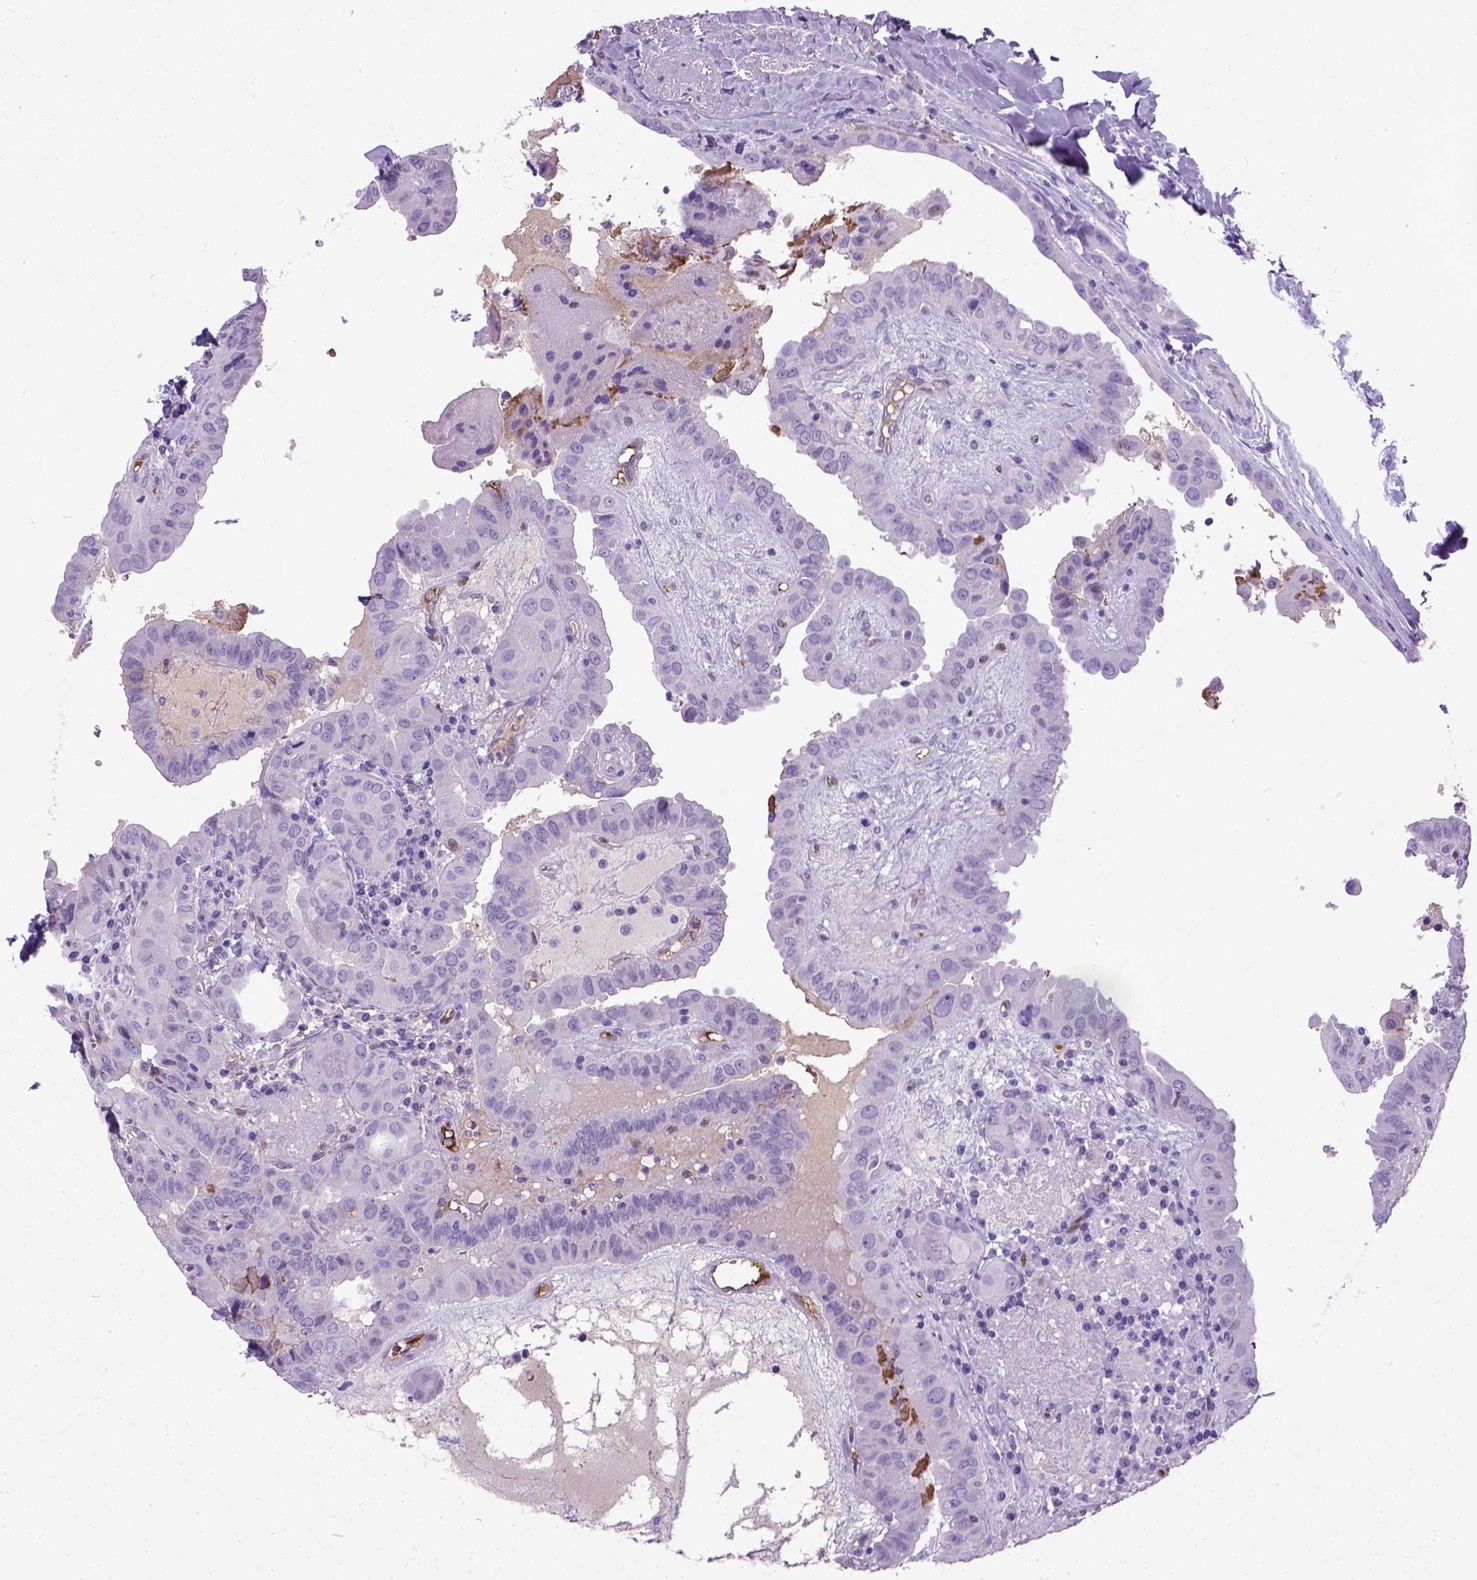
{"staining": {"intensity": "negative", "quantity": "none", "location": "none"}, "tissue": "thyroid cancer", "cell_type": "Tumor cells", "image_type": "cancer", "snomed": [{"axis": "morphology", "description": "Papillary adenocarcinoma, NOS"}, {"axis": "topography", "description": "Thyroid gland"}], "caption": "Immunohistochemistry (IHC) micrograph of neoplastic tissue: human papillary adenocarcinoma (thyroid) stained with DAB (3,3'-diaminobenzidine) demonstrates no significant protein staining in tumor cells.", "gene": "ADAMTS8", "patient": {"sex": "female", "age": 37}}